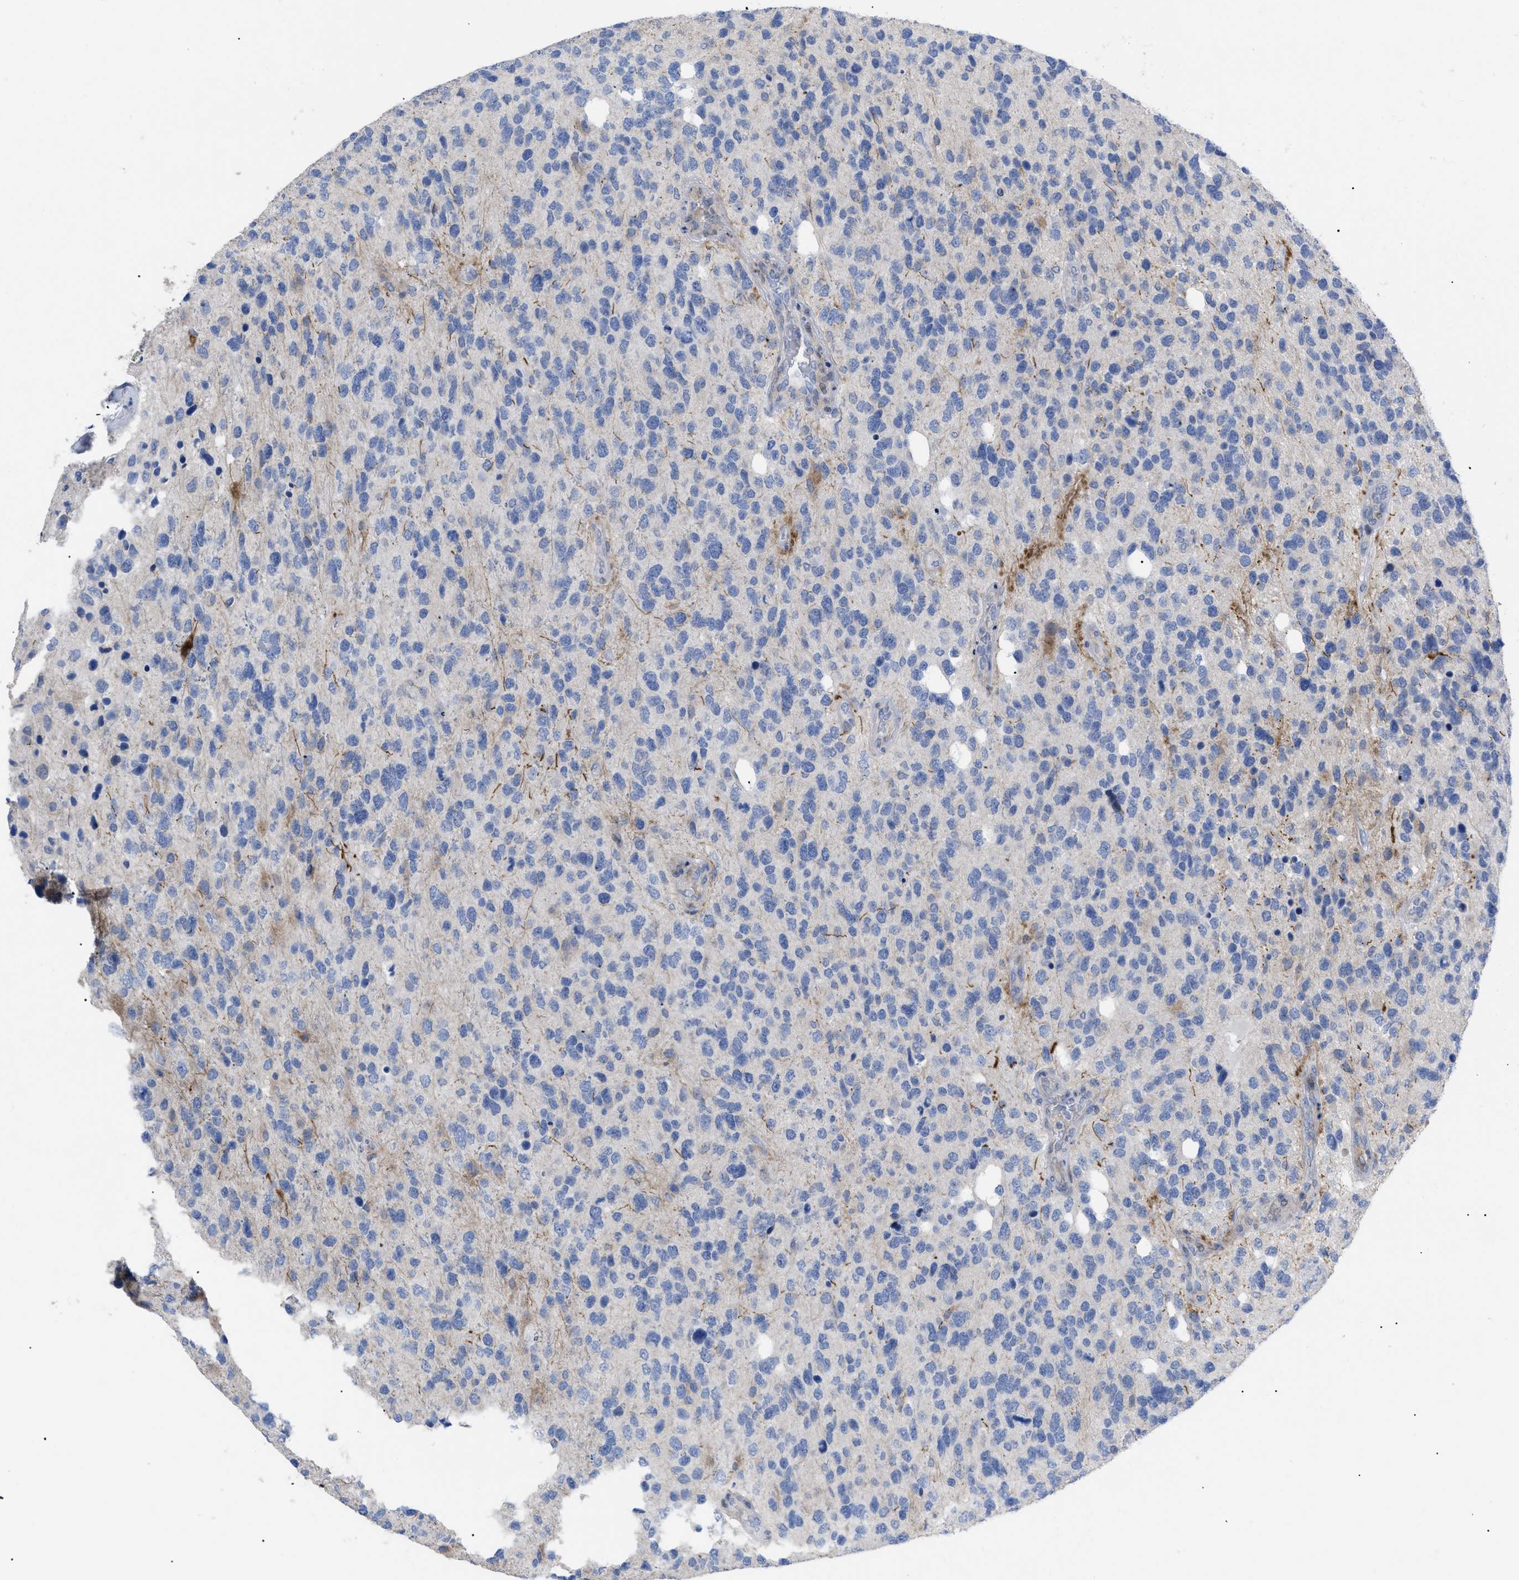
{"staining": {"intensity": "negative", "quantity": "none", "location": "none"}, "tissue": "glioma", "cell_type": "Tumor cells", "image_type": "cancer", "snomed": [{"axis": "morphology", "description": "Glioma, malignant, High grade"}, {"axis": "topography", "description": "Brain"}], "caption": "This is an IHC histopathology image of glioma. There is no expression in tumor cells.", "gene": "CAV3", "patient": {"sex": "female", "age": 58}}